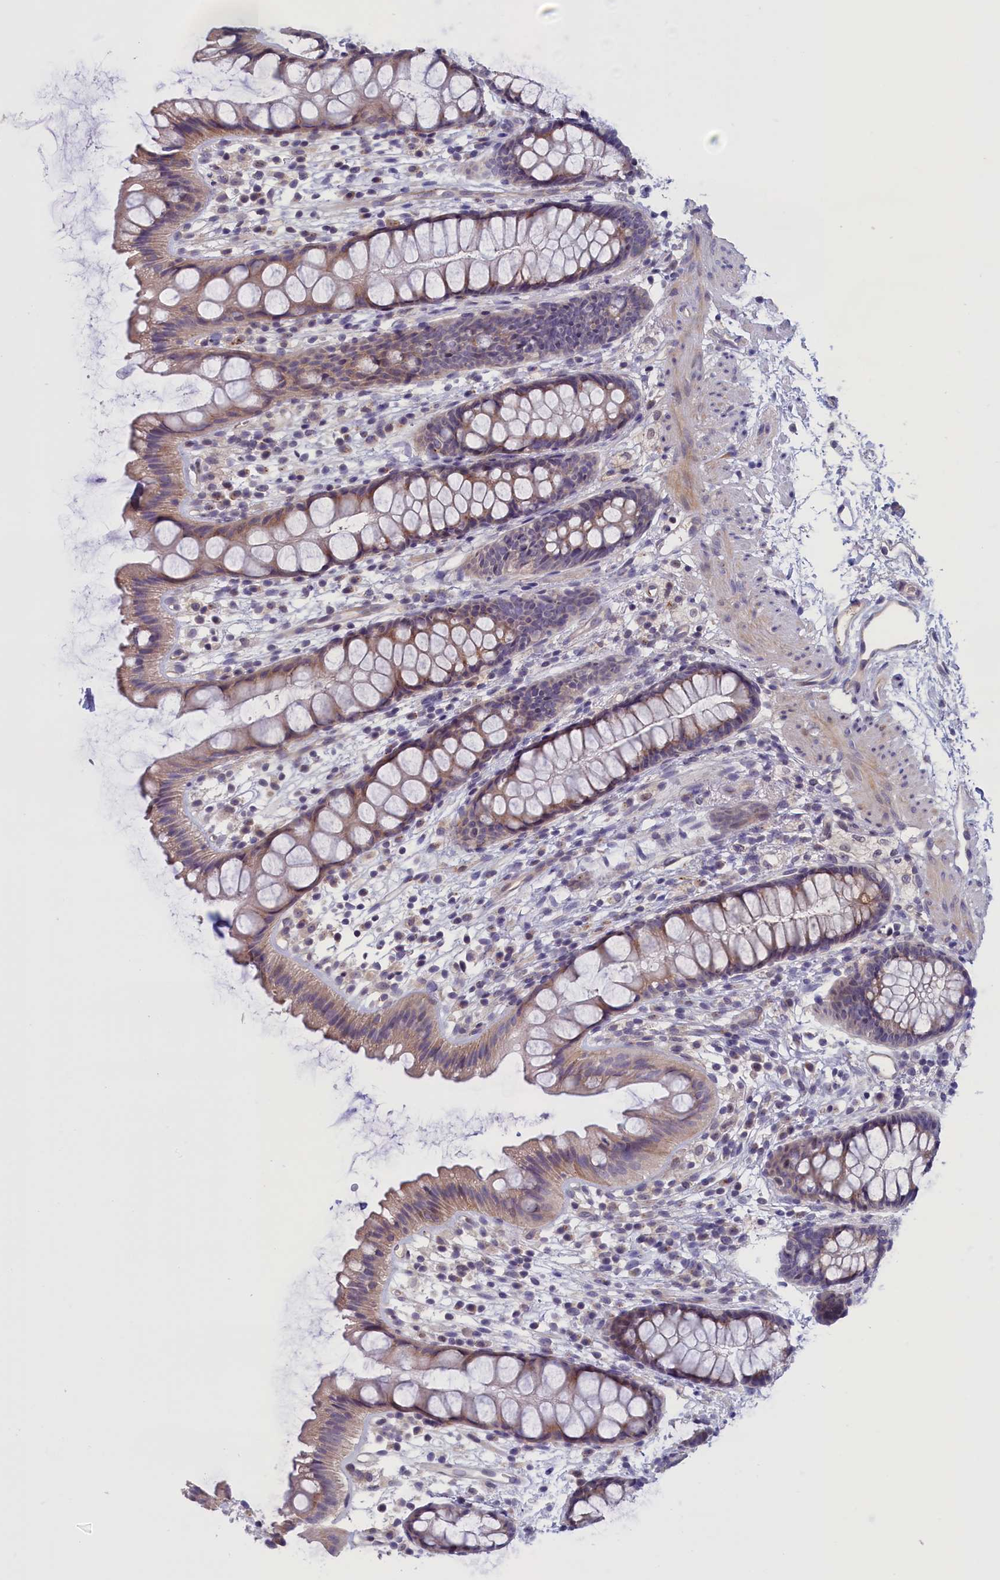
{"staining": {"intensity": "moderate", "quantity": "25%-75%", "location": "cytoplasmic/membranous"}, "tissue": "rectum", "cell_type": "Glandular cells", "image_type": "normal", "snomed": [{"axis": "morphology", "description": "Normal tissue, NOS"}, {"axis": "topography", "description": "Rectum"}], "caption": "Rectum stained for a protein (brown) displays moderate cytoplasmic/membranous positive staining in about 25%-75% of glandular cells.", "gene": "IGFALS", "patient": {"sex": "female", "age": 65}}